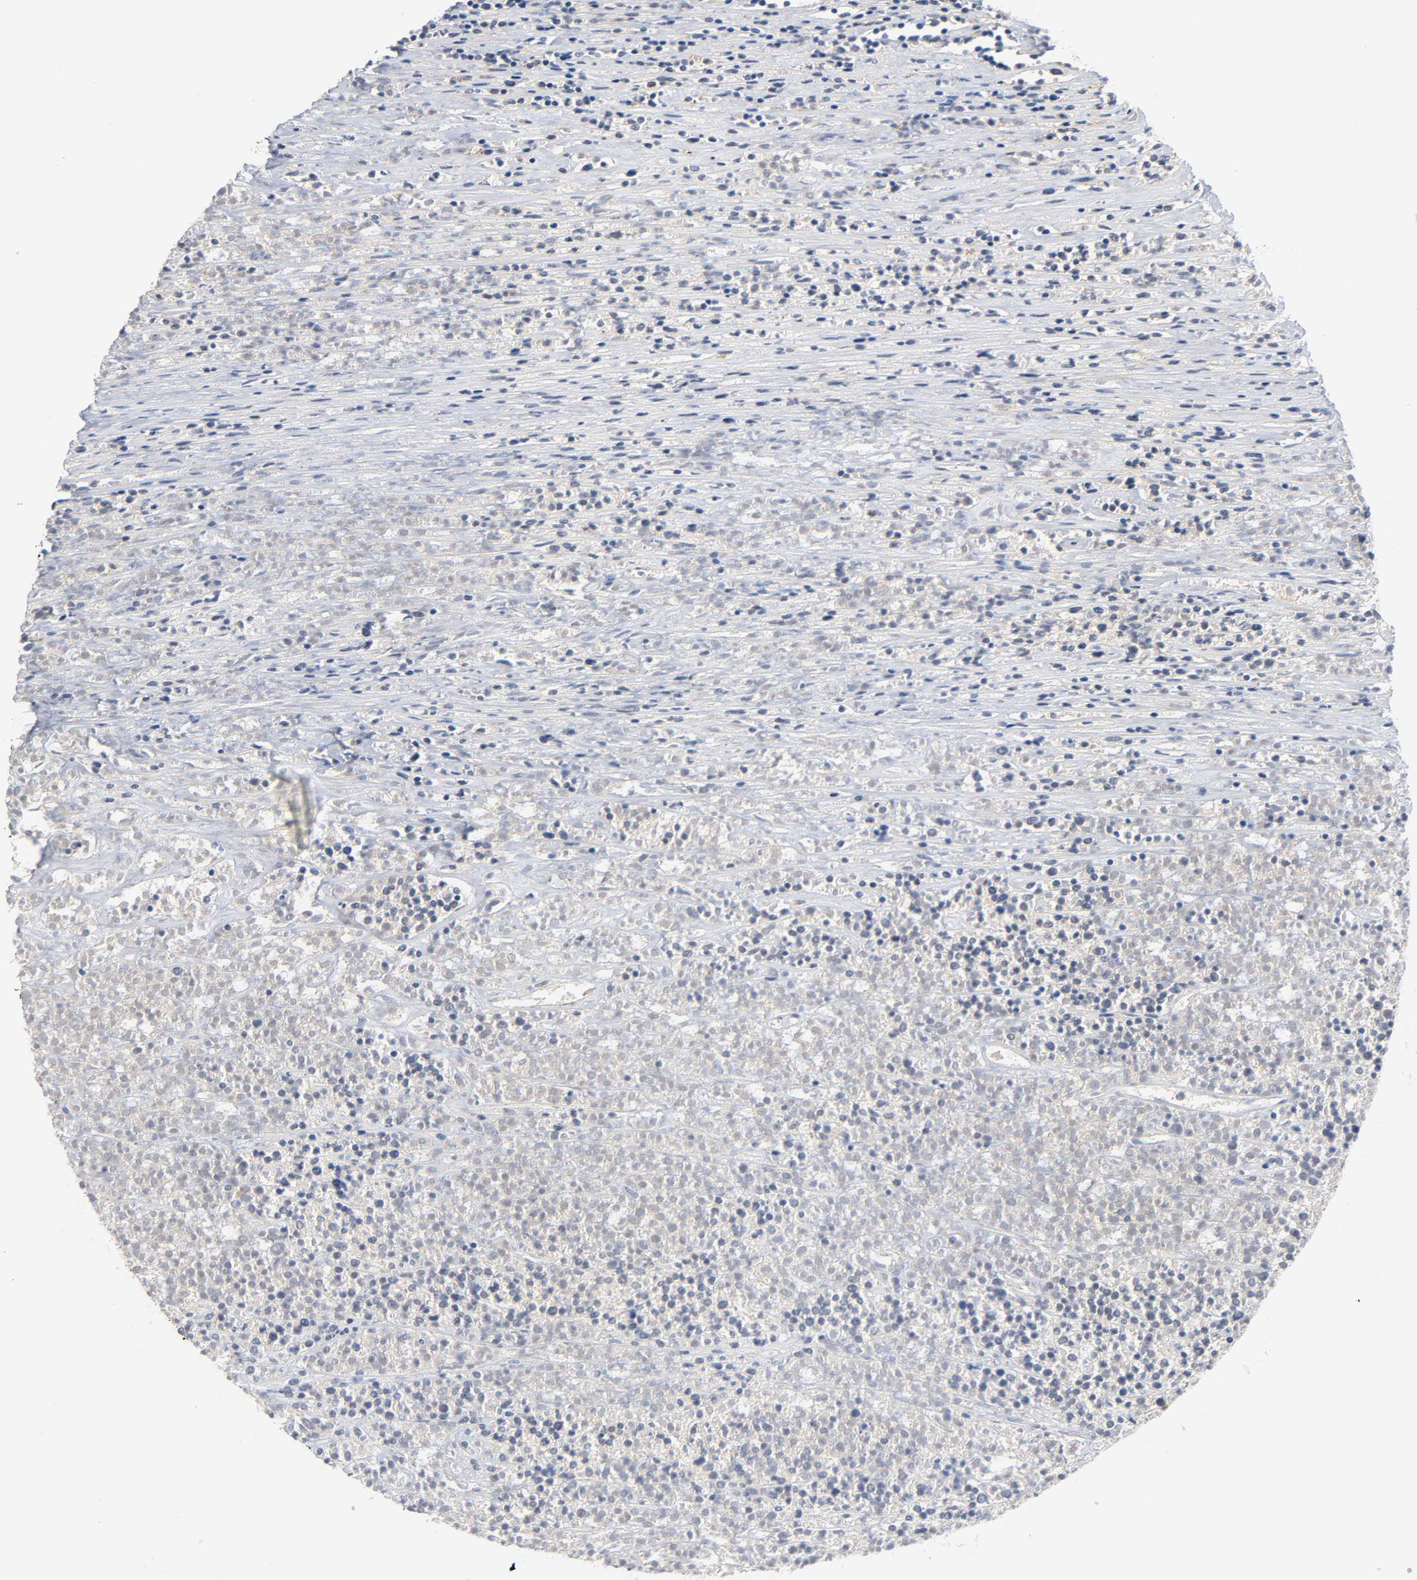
{"staining": {"intensity": "negative", "quantity": "none", "location": "none"}, "tissue": "lymphoma", "cell_type": "Tumor cells", "image_type": "cancer", "snomed": [{"axis": "morphology", "description": "Malignant lymphoma, non-Hodgkin's type, High grade"}, {"axis": "topography", "description": "Lymph node"}], "caption": "The micrograph reveals no significant expression in tumor cells of lymphoma.", "gene": "PRKAB1", "patient": {"sex": "female", "age": 73}}